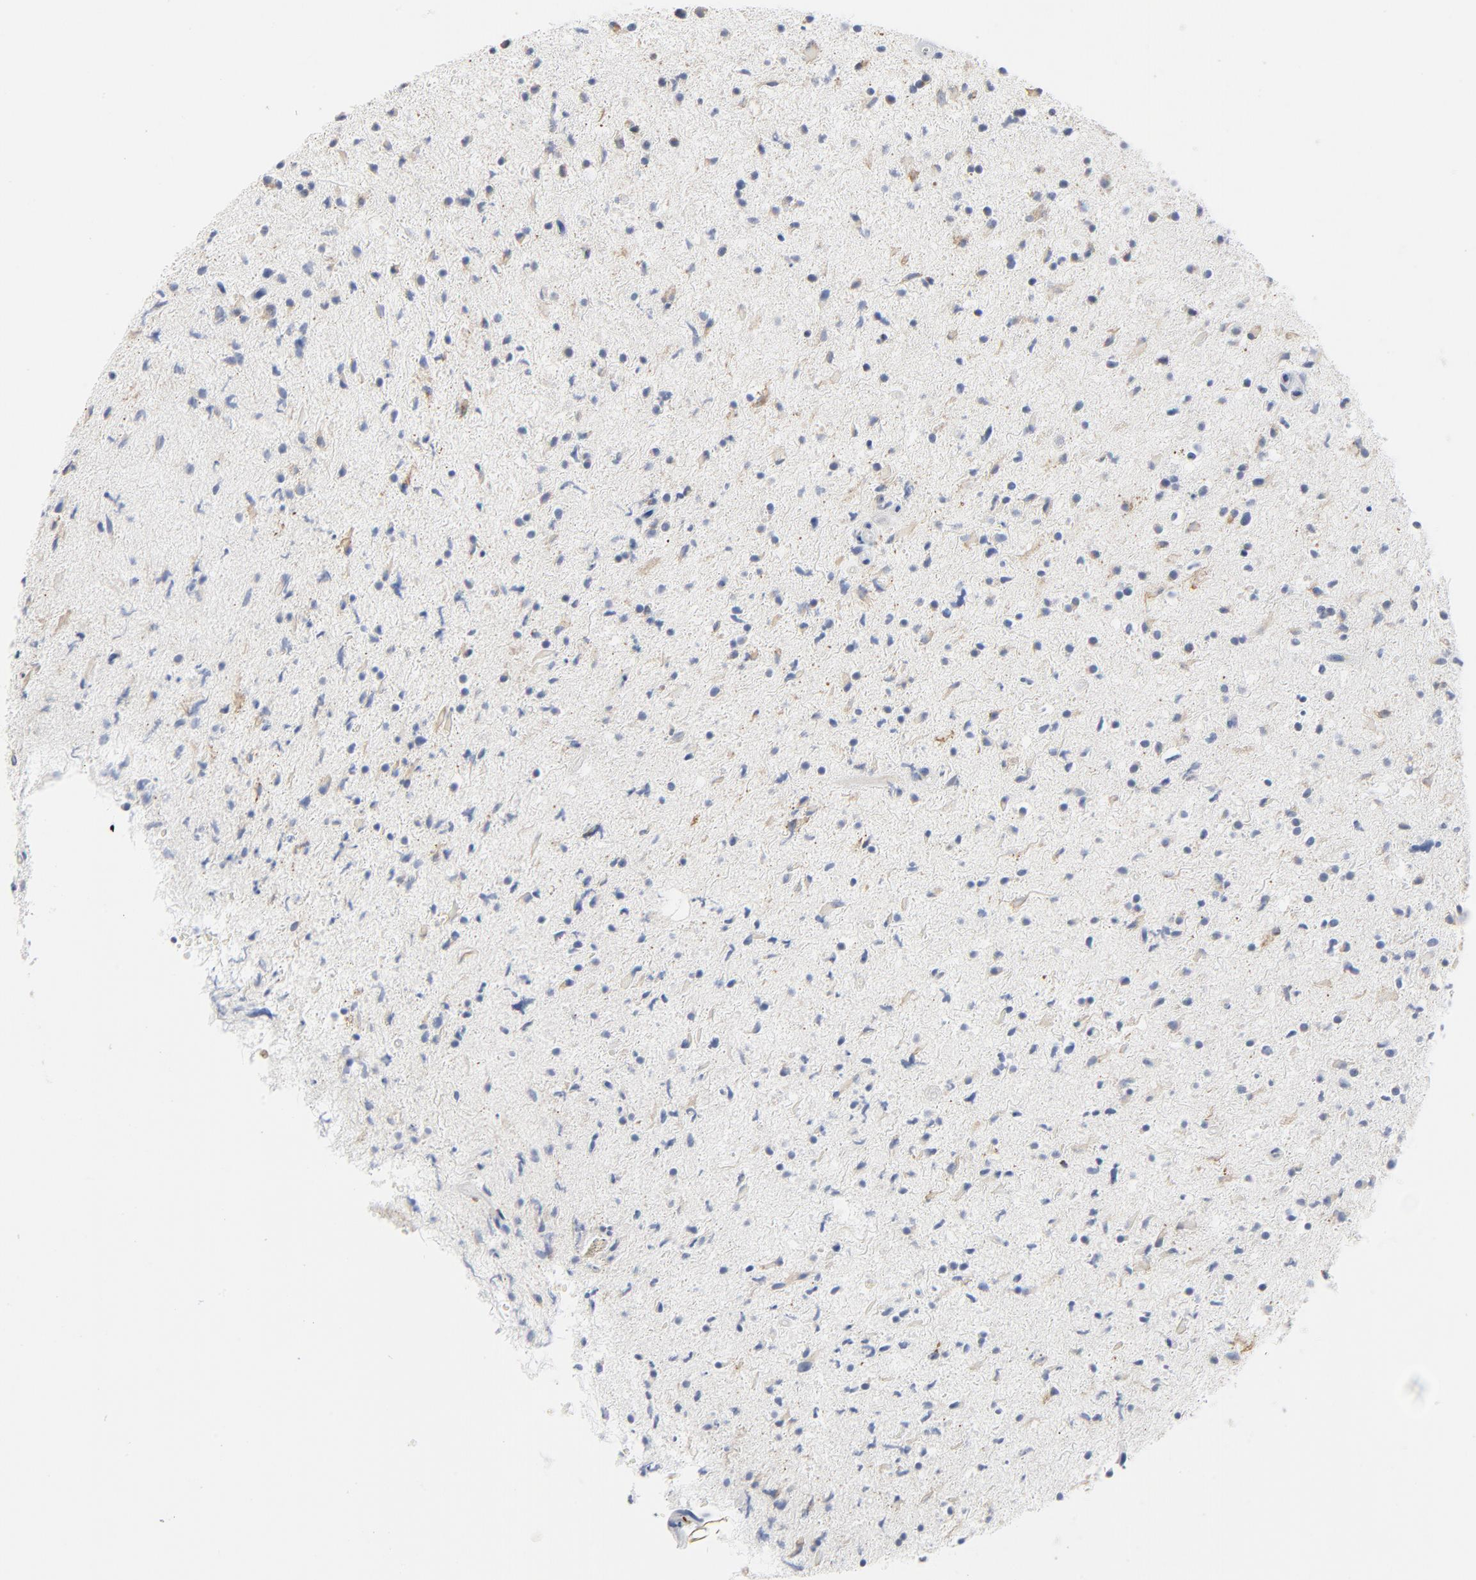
{"staining": {"intensity": "negative", "quantity": "none", "location": "none"}, "tissue": "glioma", "cell_type": "Tumor cells", "image_type": "cancer", "snomed": [{"axis": "morphology", "description": "Glioma, malignant, High grade"}, {"axis": "topography", "description": "Brain"}], "caption": "DAB immunohistochemical staining of malignant glioma (high-grade) reveals no significant positivity in tumor cells.", "gene": "GZMB", "patient": {"sex": "male", "age": 33}}